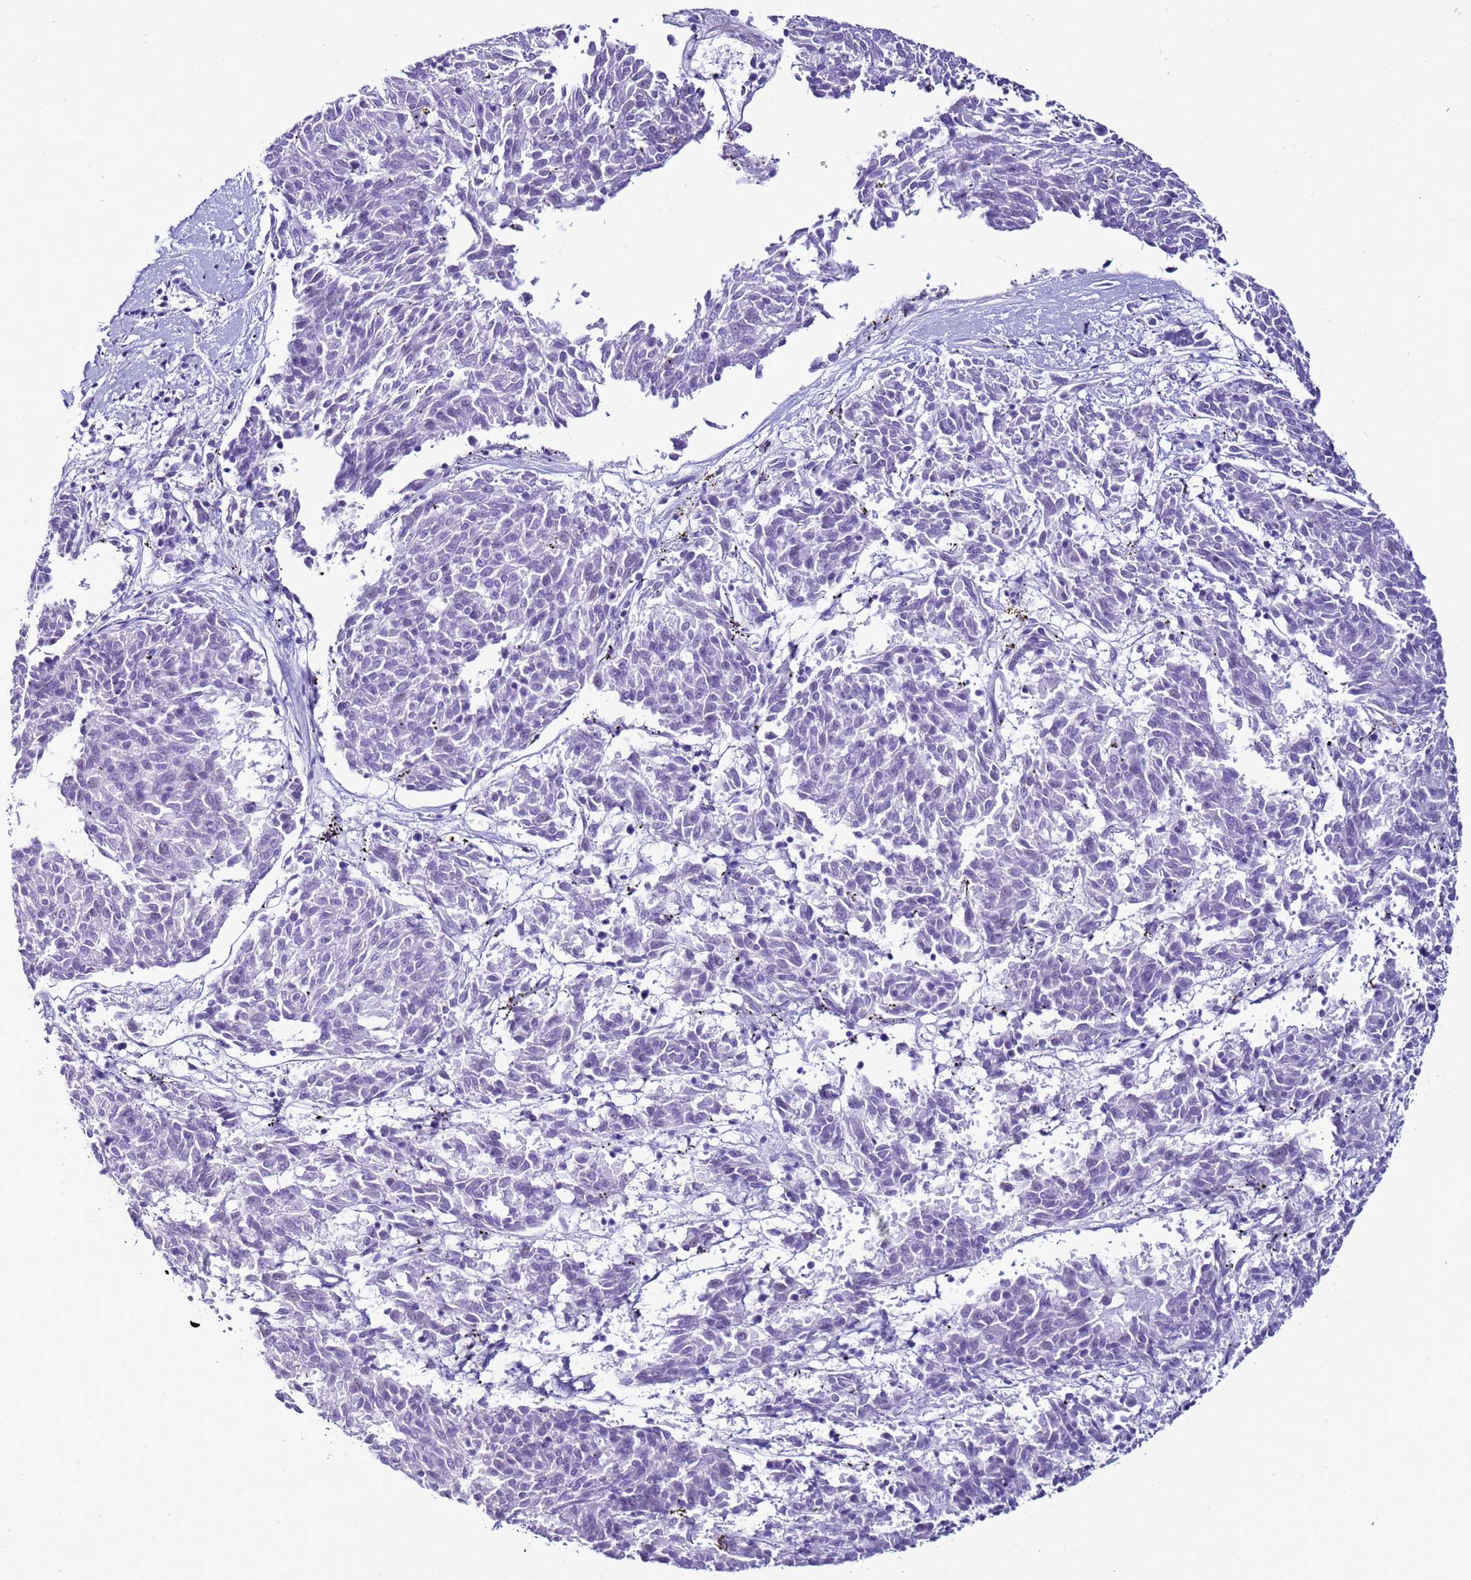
{"staining": {"intensity": "negative", "quantity": "none", "location": "none"}, "tissue": "melanoma", "cell_type": "Tumor cells", "image_type": "cancer", "snomed": [{"axis": "morphology", "description": "Malignant melanoma, NOS"}, {"axis": "topography", "description": "Skin"}], "caption": "A micrograph of human malignant melanoma is negative for staining in tumor cells.", "gene": "LCMT1", "patient": {"sex": "female", "age": 72}}